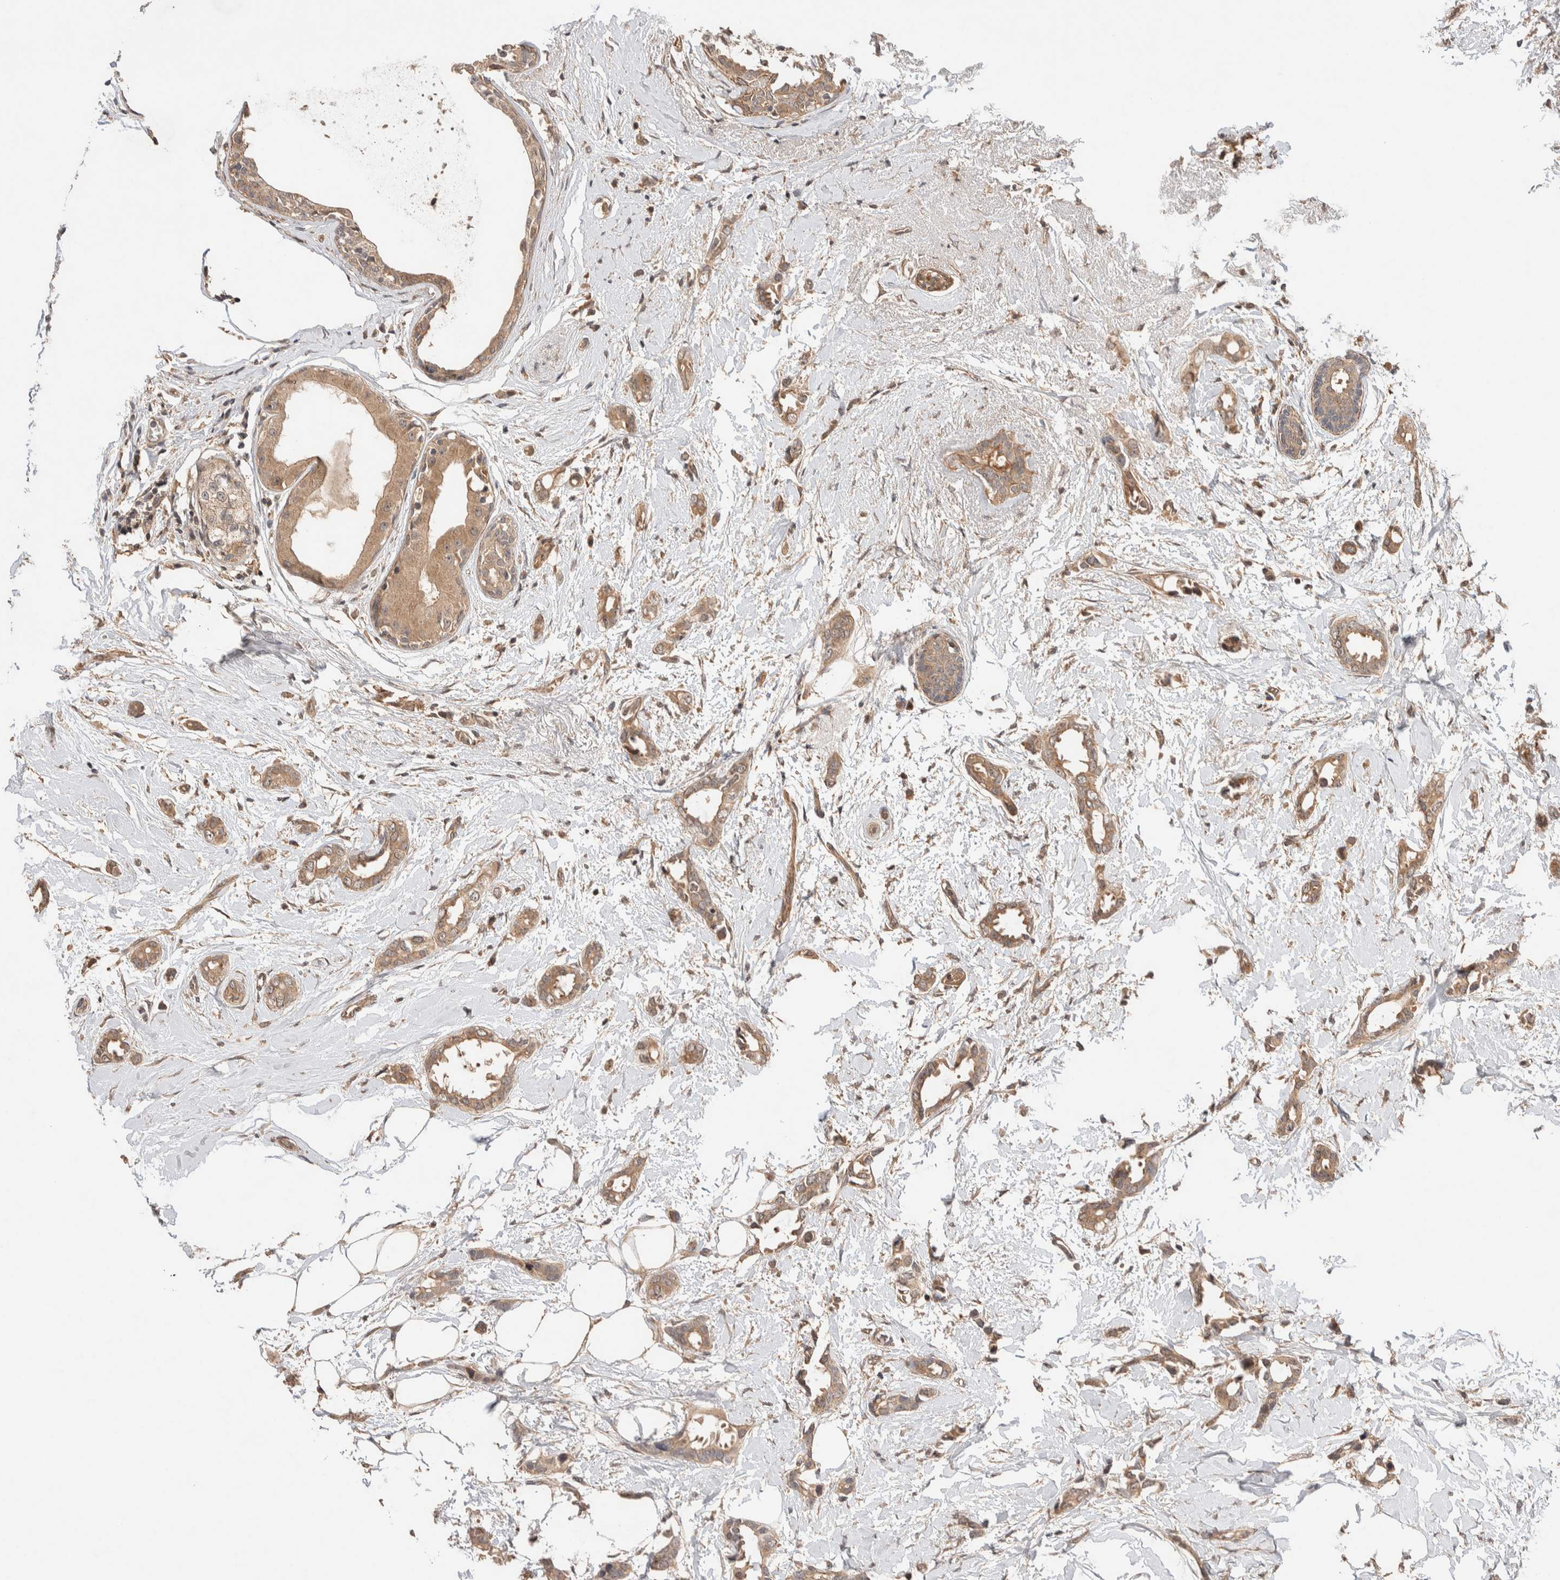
{"staining": {"intensity": "moderate", "quantity": ">75%", "location": "cytoplasmic/membranous"}, "tissue": "breast cancer", "cell_type": "Tumor cells", "image_type": "cancer", "snomed": [{"axis": "morphology", "description": "Duct carcinoma"}, {"axis": "topography", "description": "Breast"}], "caption": "DAB (3,3'-diaminobenzidine) immunohistochemical staining of breast infiltrating ductal carcinoma reveals moderate cytoplasmic/membranous protein positivity in approximately >75% of tumor cells.", "gene": "PRDM15", "patient": {"sex": "female", "age": 55}}